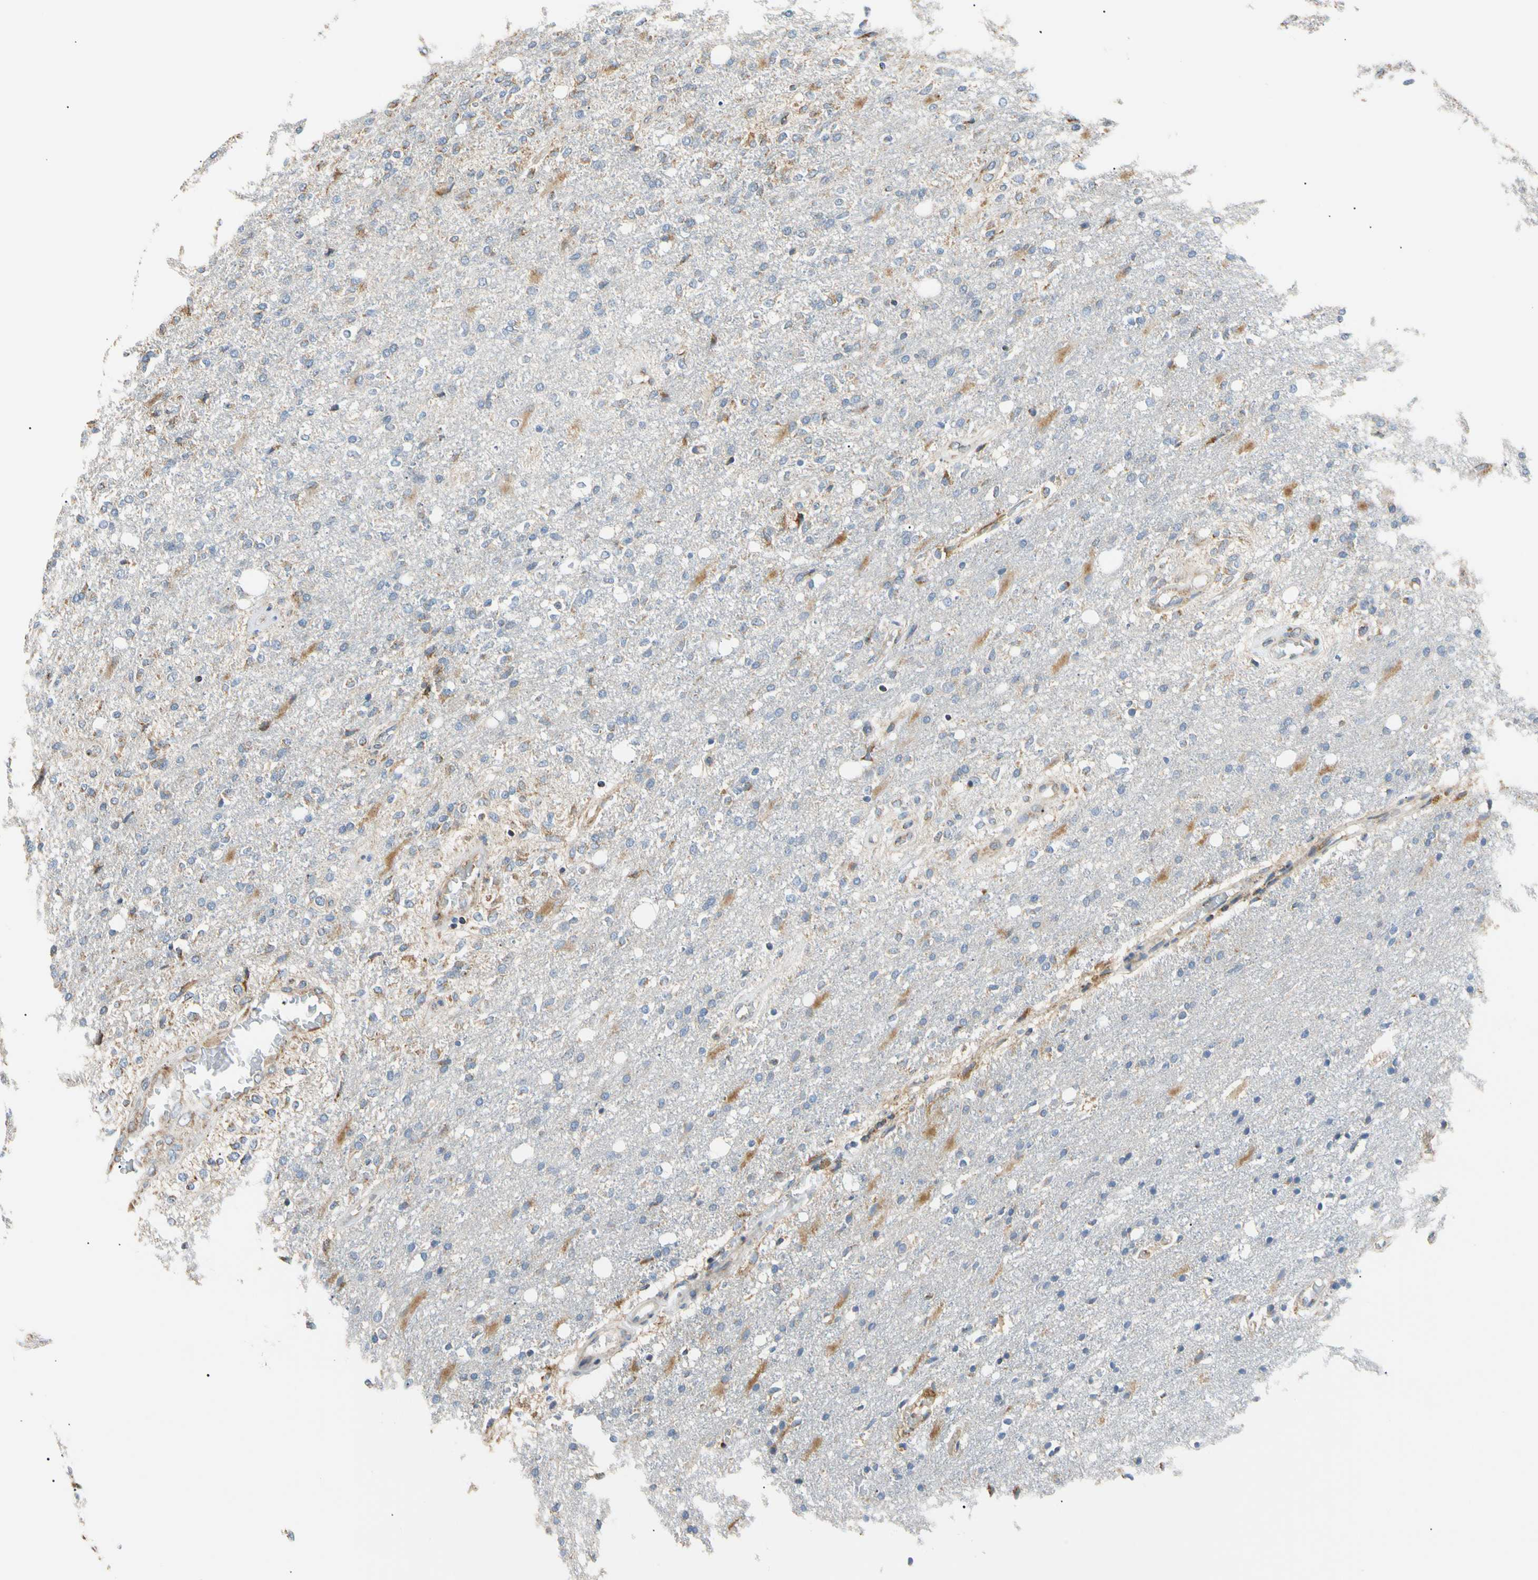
{"staining": {"intensity": "moderate", "quantity": "<25%", "location": "cytoplasmic/membranous"}, "tissue": "glioma", "cell_type": "Tumor cells", "image_type": "cancer", "snomed": [{"axis": "morphology", "description": "Normal tissue, NOS"}, {"axis": "morphology", "description": "Glioma, malignant, High grade"}, {"axis": "topography", "description": "Cerebral cortex"}], "caption": "DAB (3,3'-diaminobenzidine) immunohistochemical staining of glioma demonstrates moderate cytoplasmic/membranous protein positivity in approximately <25% of tumor cells. The staining is performed using DAB brown chromogen to label protein expression. The nuclei are counter-stained blue using hematoxylin.", "gene": "PLGRKT", "patient": {"sex": "male", "age": 77}}